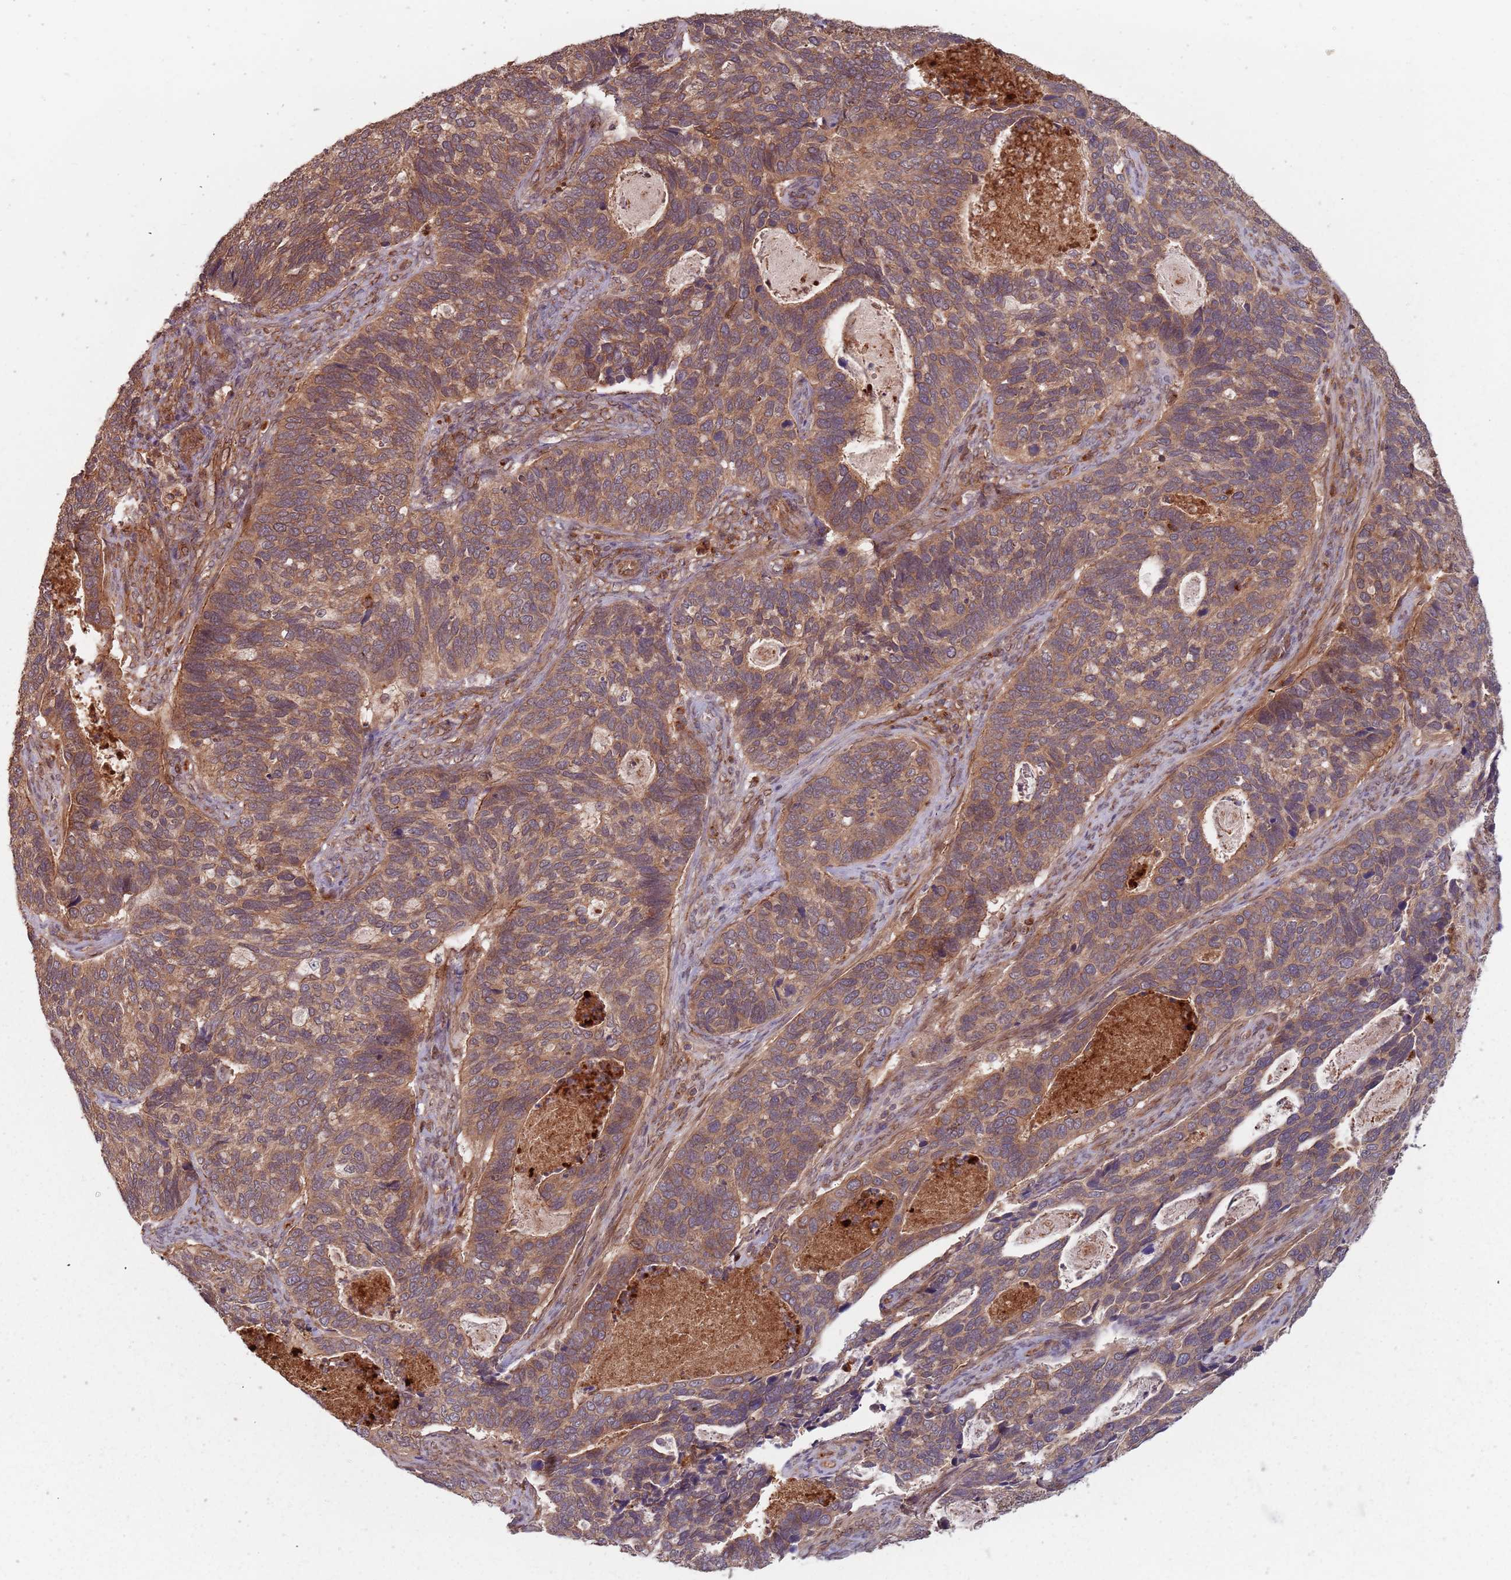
{"staining": {"intensity": "strong", "quantity": ">75%", "location": "cytoplasmic/membranous"}, "tissue": "cervical cancer", "cell_type": "Tumor cells", "image_type": "cancer", "snomed": [{"axis": "morphology", "description": "Squamous cell carcinoma, NOS"}, {"axis": "topography", "description": "Cervix"}], "caption": "Cervical cancer (squamous cell carcinoma) stained for a protein demonstrates strong cytoplasmic/membranous positivity in tumor cells. Immunohistochemistry stains the protein in brown and the nuclei are stained blue.", "gene": "C3orf14", "patient": {"sex": "female", "age": 38}}